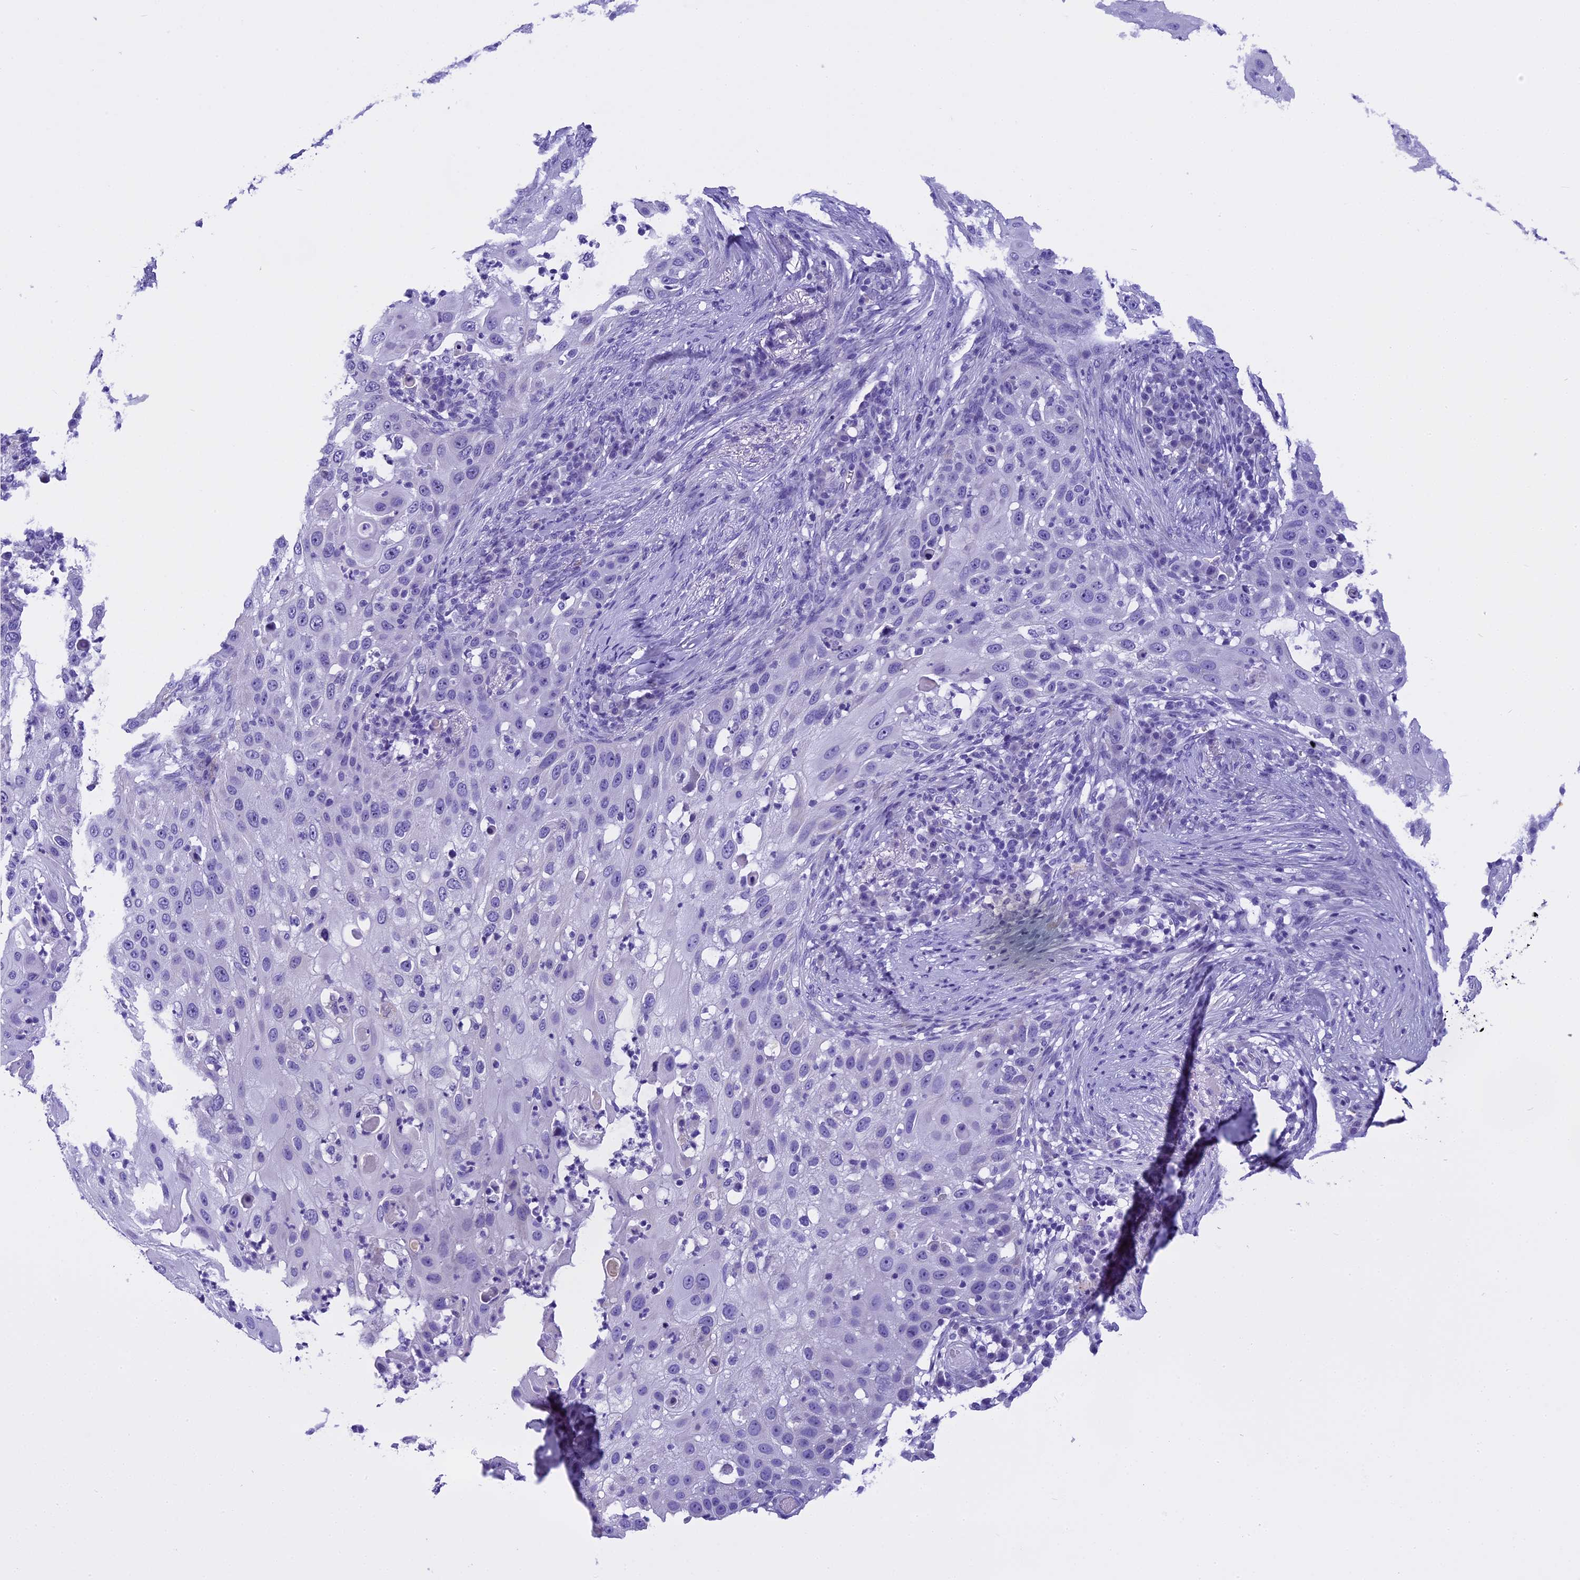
{"staining": {"intensity": "negative", "quantity": "none", "location": "none"}, "tissue": "skin cancer", "cell_type": "Tumor cells", "image_type": "cancer", "snomed": [{"axis": "morphology", "description": "Squamous cell carcinoma, NOS"}, {"axis": "topography", "description": "Skin"}], "caption": "High magnification brightfield microscopy of skin cancer (squamous cell carcinoma) stained with DAB (brown) and counterstained with hematoxylin (blue): tumor cells show no significant expression.", "gene": "KCTD14", "patient": {"sex": "female", "age": 44}}